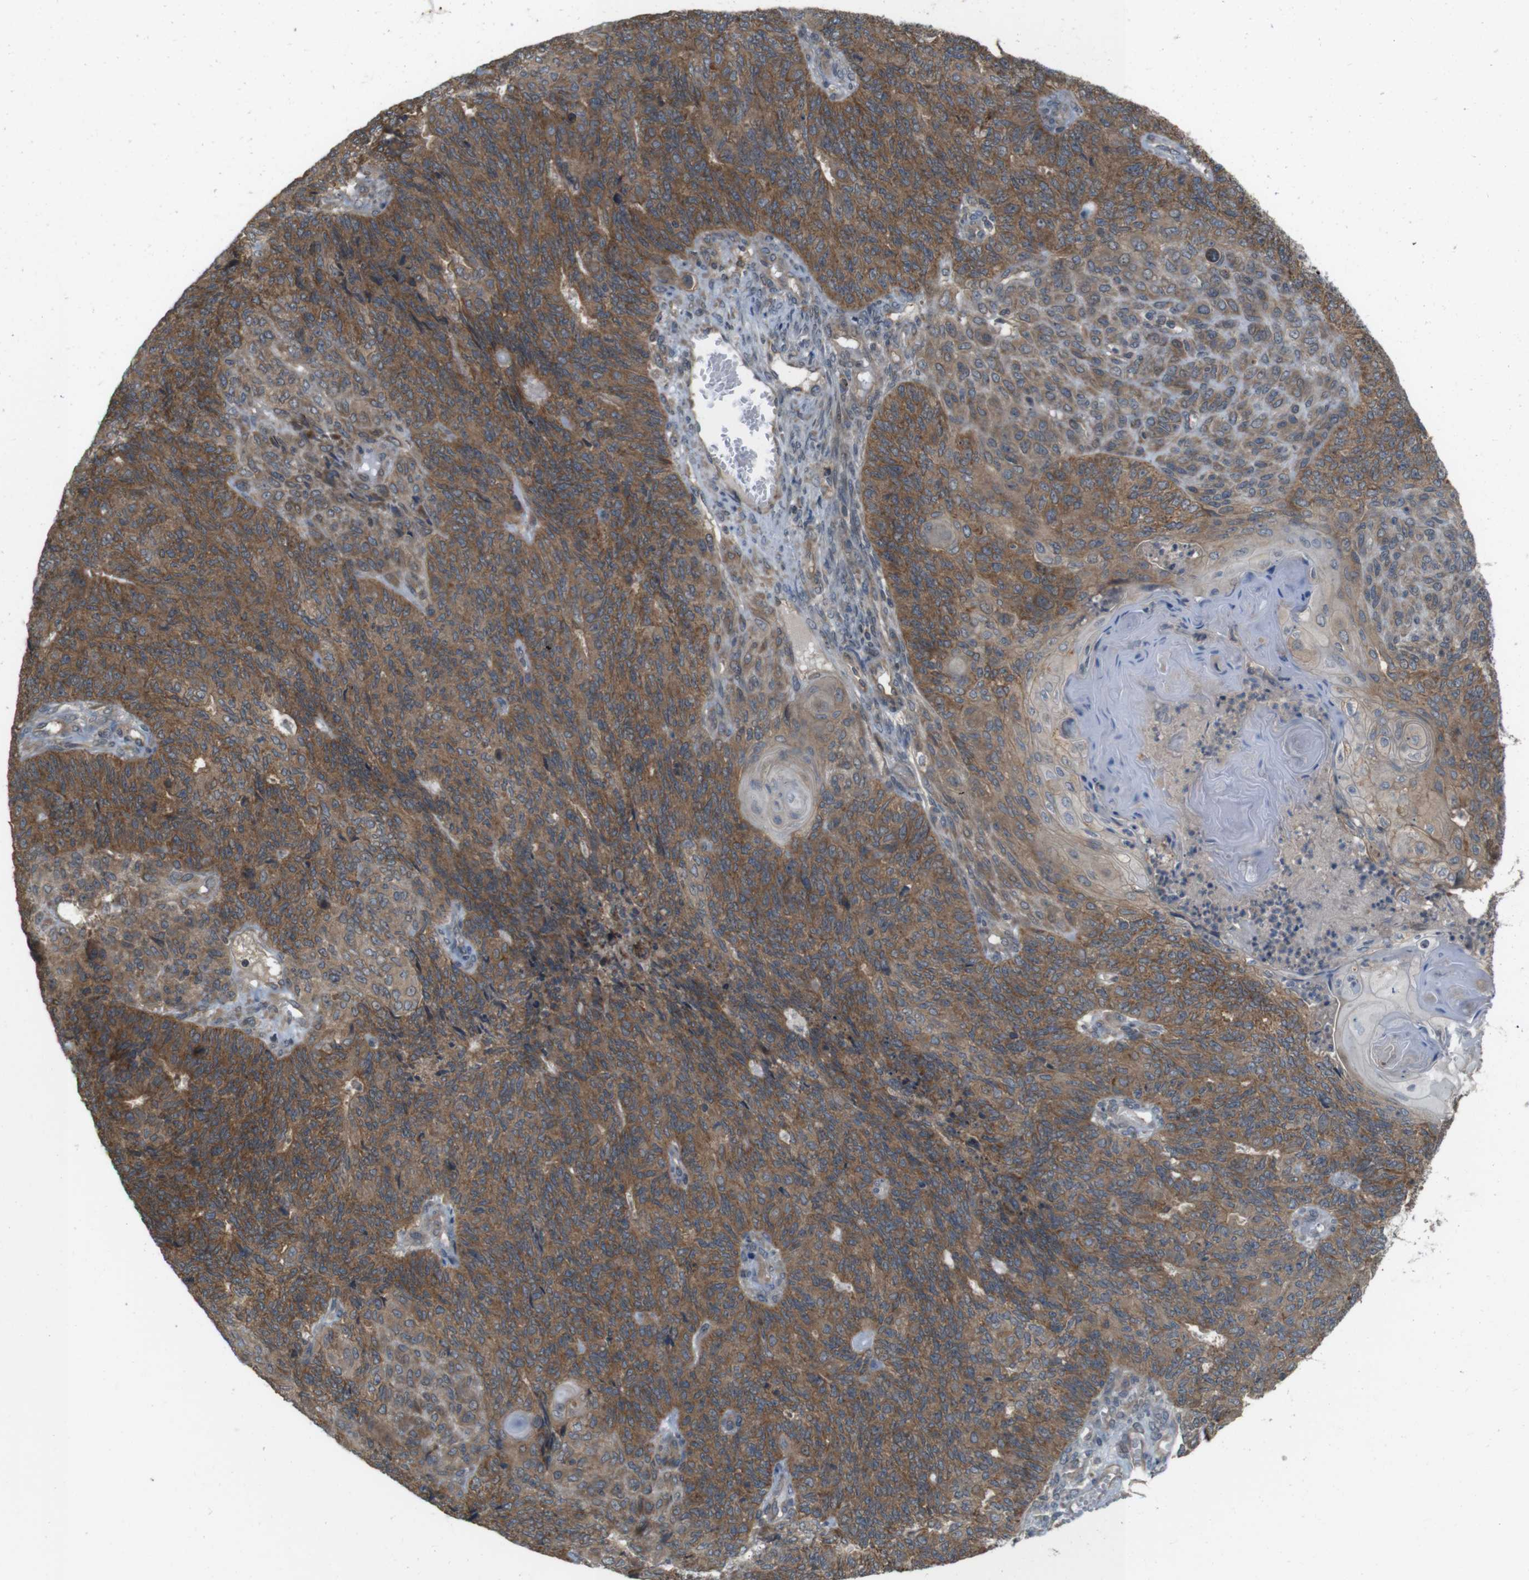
{"staining": {"intensity": "moderate", "quantity": ">75%", "location": "cytoplasmic/membranous"}, "tissue": "endometrial cancer", "cell_type": "Tumor cells", "image_type": "cancer", "snomed": [{"axis": "morphology", "description": "Adenocarcinoma, NOS"}, {"axis": "topography", "description": "Endometrium"}], "caption": "Brown immunohistochemical staining in human endometrial adenocarcinoma shows moderate cytoplasmic/membranous staining in about >75% of tumor cells.", "gene": "RNF130", "patient": {"sex": "female", "age": 32}}